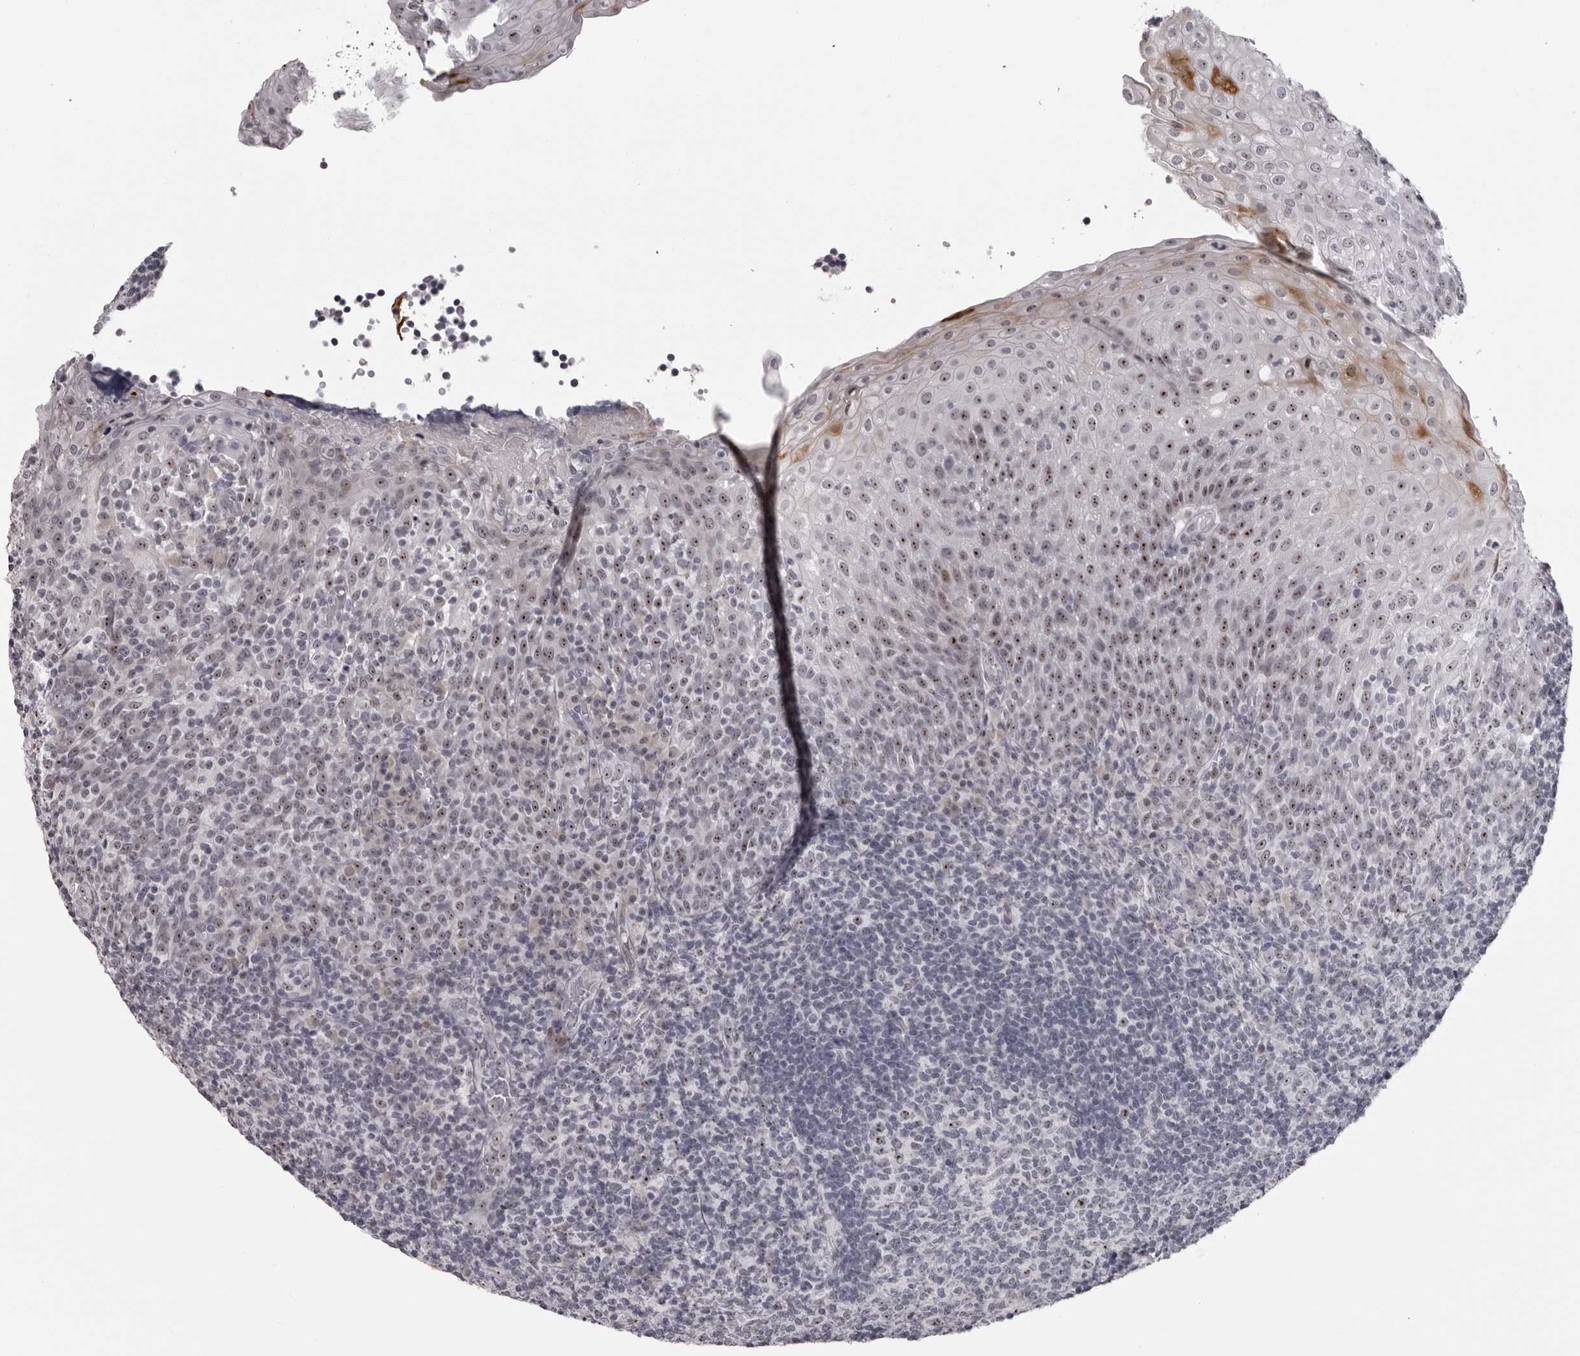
{"staining": {"intensity": "moderate", "quantity": "<25%", "location": "nuclear"}, "tissue": "tonsil", "cell_type": "Germinal center cells", "image_type": "normal", "snomed": [{"axis": "morphology", "description": "Normal tissue, NOS"}, {"axis": "topography", "description": "Tonsil"}], "caption": "DAB immunohistochemical staining of unremarkable human tonsil demonstrates moderate nuclear protein expression in about <25% of germinal center cells. Using DAB (3,3'-diaminobenzidine) (brown) and hematoxylin (blue) stains, captured at high magnification using brightfield microscopy.", "gene": "HELZ", "patient": {"sex": "female", "age": 19}}